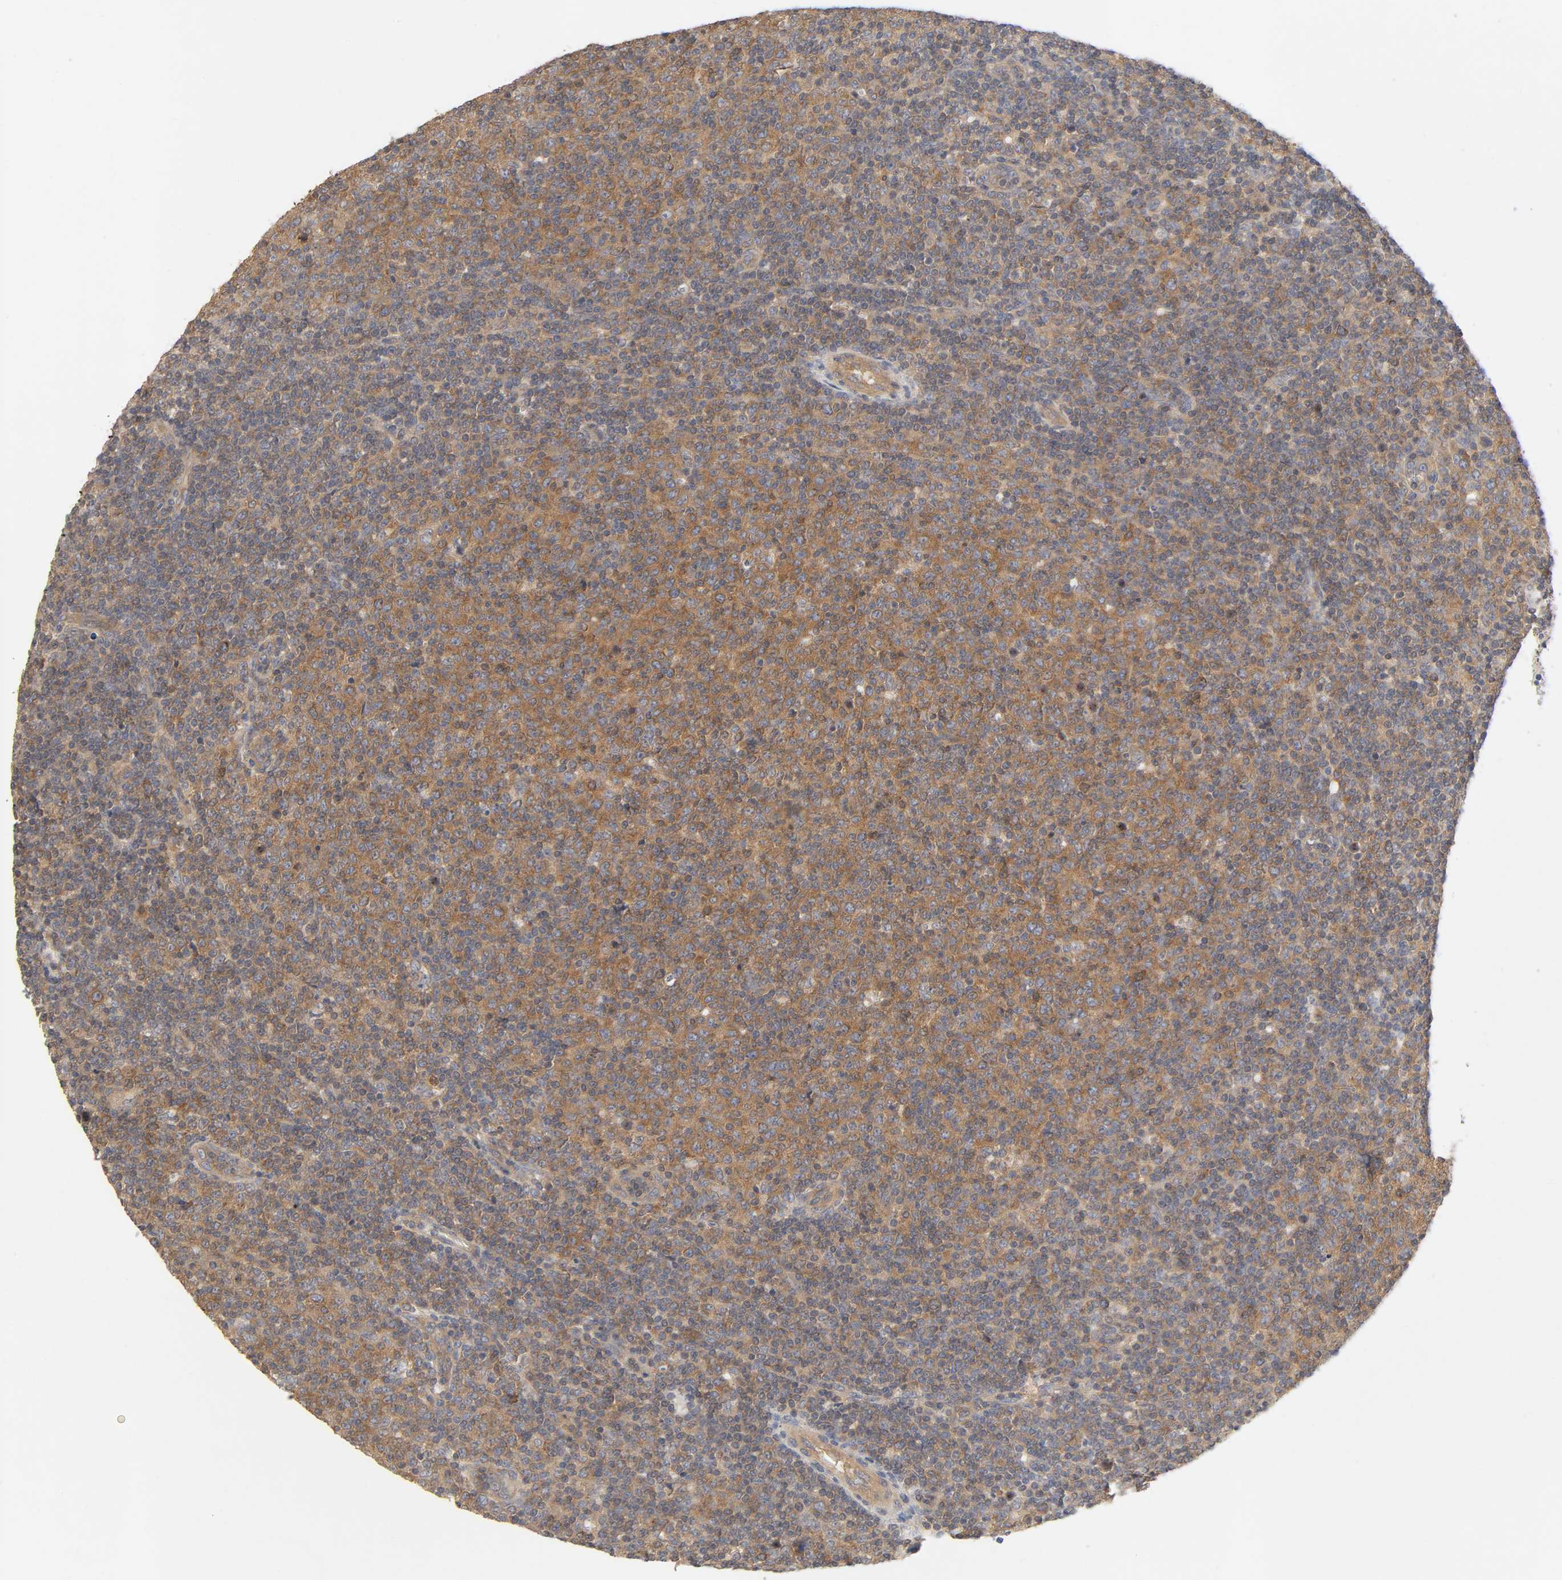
{"staining": {"intensity": "moderate", "quantity": ">75%", "location": "cytoplasmic/membranous"}, "tissue": "lymphoma", "cell_type": "Tumor cells", "image_type": "cancer", "snomed": [{"axis": "morphology", "description": "Malignant lymphoma, non-Hodgkin's type, Low grade"}, {"axis": "topography", "description": "Lymph node"}], "caption": "The histopathology image exhibits a brown stain indicating the presence of a protein in the cytoplasmic/membranous of tumor cells in lymphoma.", "gene": "CPB2", "patient": {"sex": "male", "age": 70}}